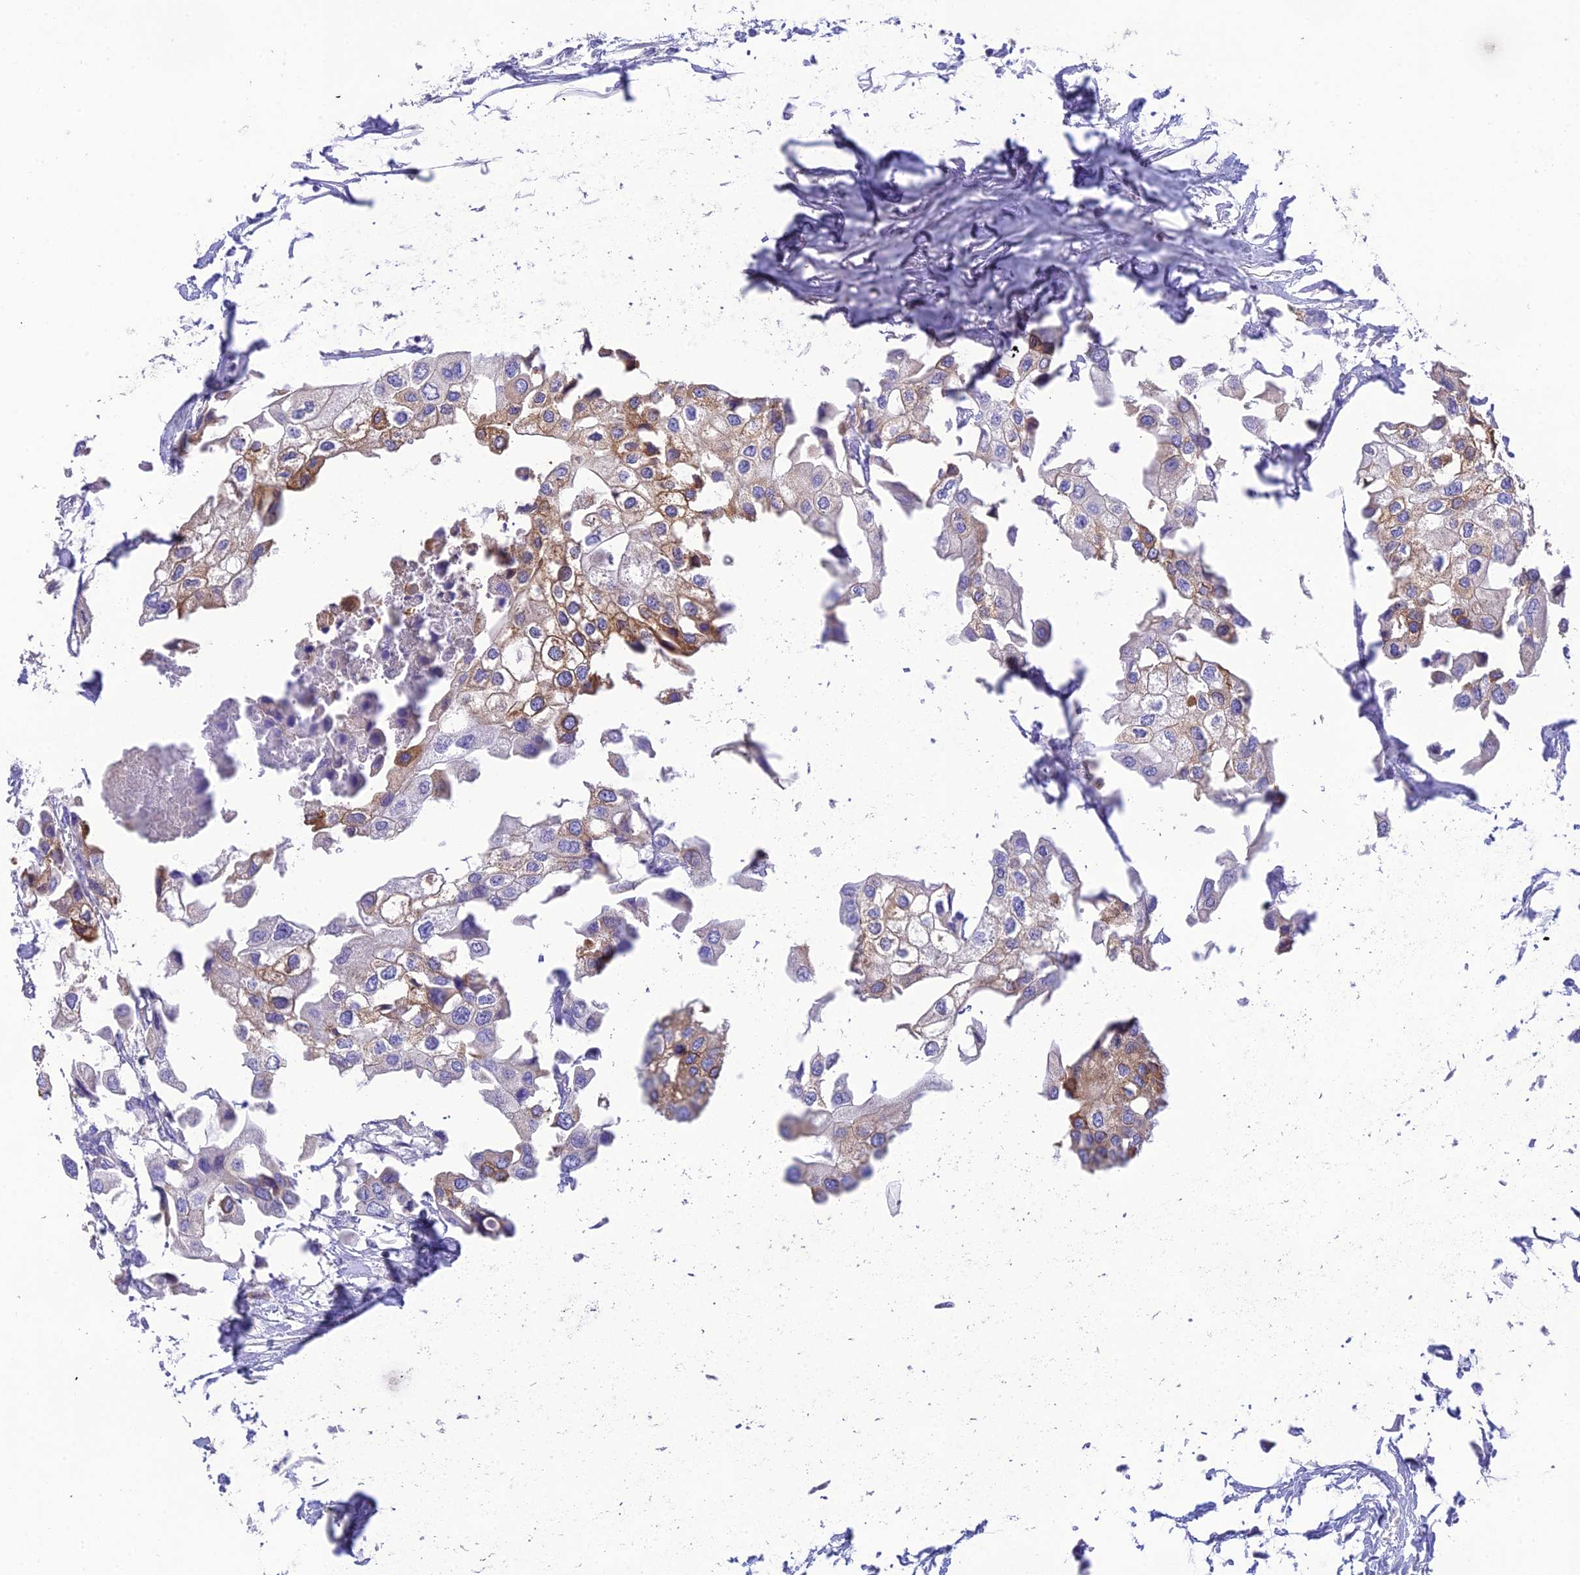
{"staining": {"intensity": "moderate", "quantity": "25%-75%", "location": "cytoplasmic/membranous"}, "tissue": "urothelial cancer", "cell_type": "Tumor cells", "image_type": "cancer", "snomed": [{"axis": "morphology", "description": "Urothelial carcinoma, High grade"}, {"axis": "topography", "description": "Urinary bladder"}], "caption": "Tumor cells reveal medium levels of moderate cytoplasmic/membranous positivity in about 25%-75% of cells in high-grade urothelial carcinoma.", "gene": "HSD17B2", "patient": {"sex": "male", "age": 64}}